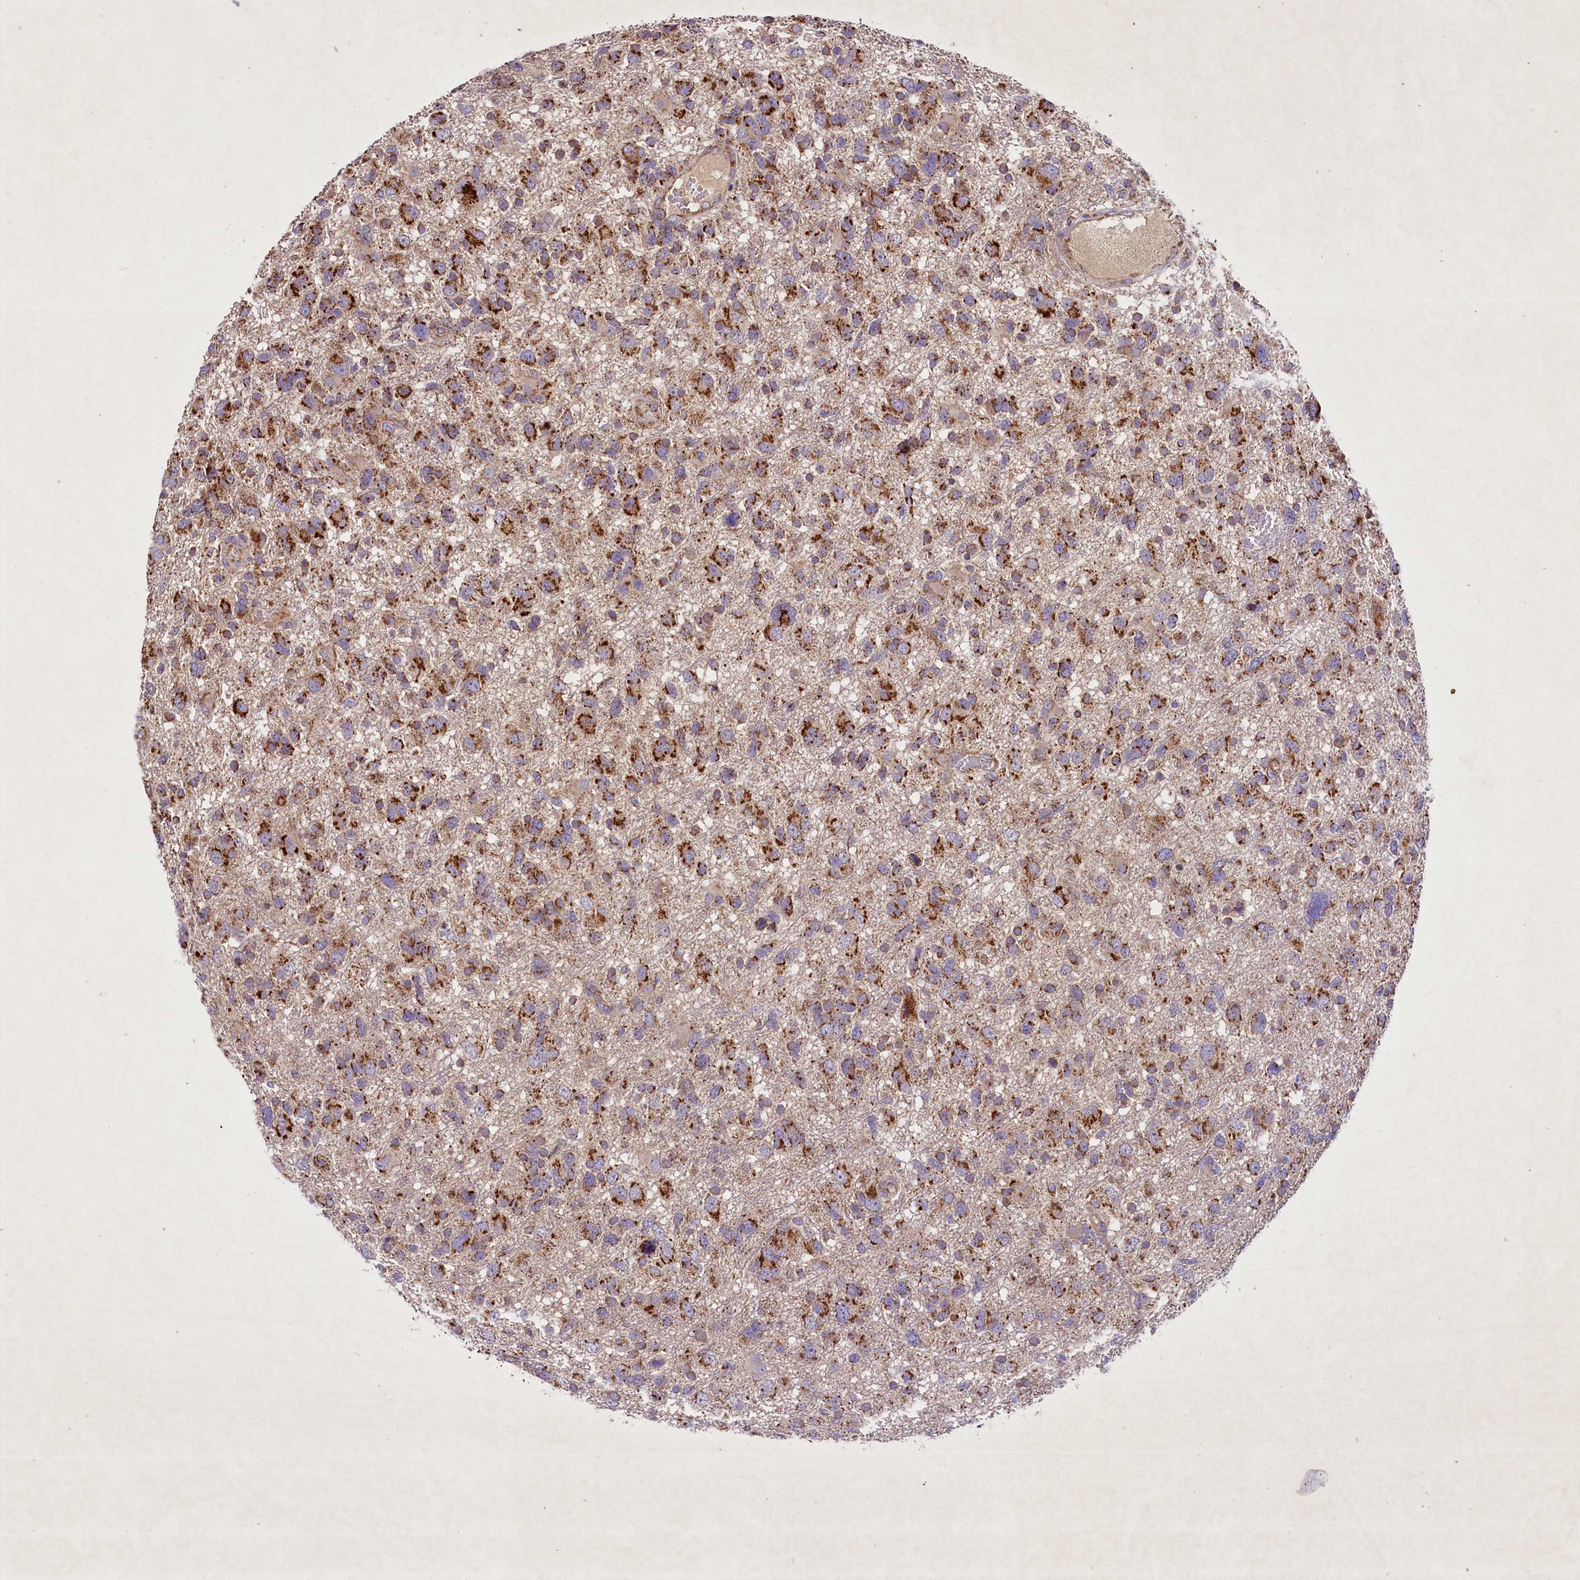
{"staining": {"intensity": "strong", "quantity": ">75%", "location": "cytoplasmic/membranous"}, "tissue": "glioma", "cell_type": "Tumor cells", "image_type": "cancer", "snomed": [{"axis": "morphology", "description": "Glioma, malignant, High grade"}, {"axis": "topography", "description": "Brain"}], "caption": "Human glioma stained with a protein marker demonstrates strong staining in tumor cells.", "gene": "PMPCB", "patient": {"sex": "male", "age": 61}}